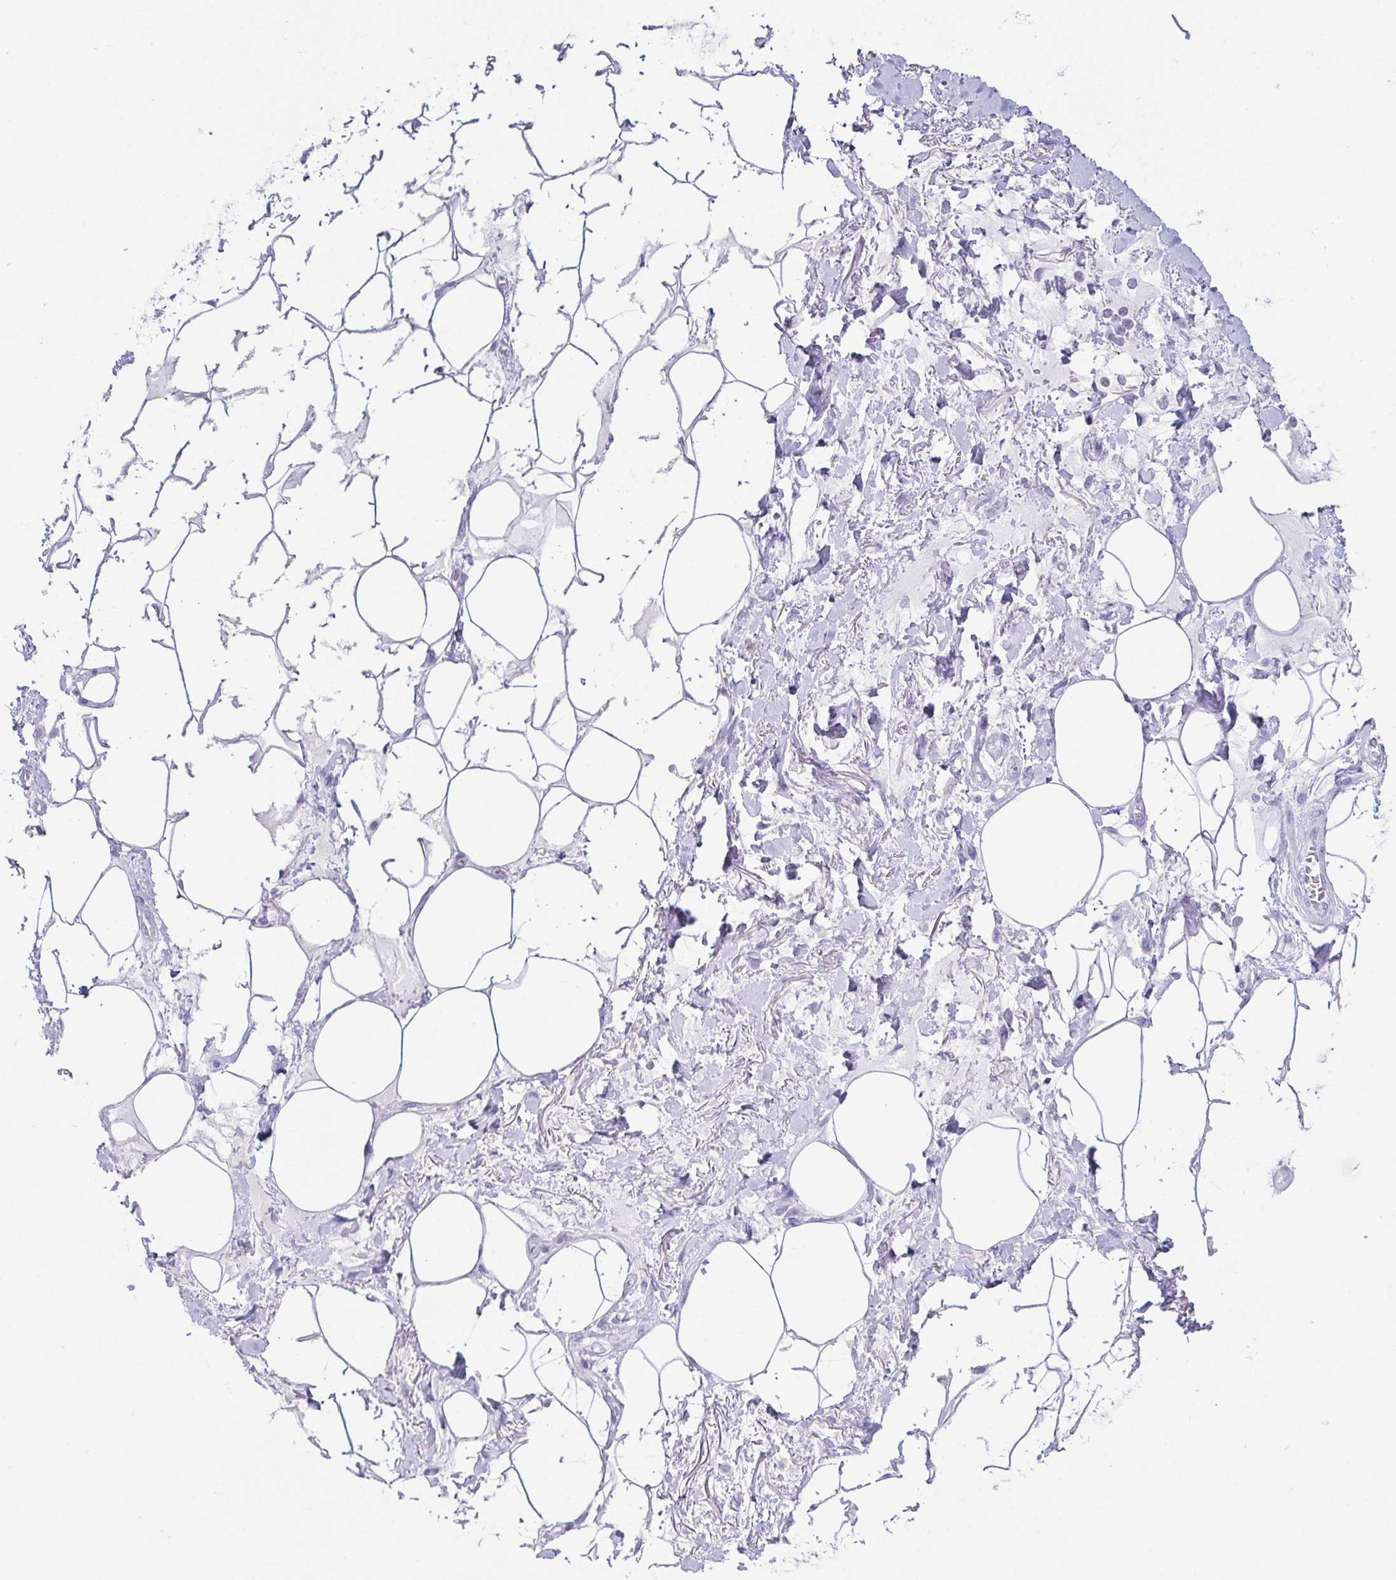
{"staining": {"intensity": "negative", "quantity": "none", "location": "none"}, "tissue": "adipose tissue", "cell_type": "Adipocytes", "image_type": "normal", "snomed": [{"axis": "morphology", "description": "Normal tissue, NOS"}, {"axis": "topography", "description": "Vagina"}, {"axis": "topography", "description": "Peripheral nerve tissue"}], "caption": "Adipocytes show no significant protein positivity in normal adipose tissue. (Stains: DAB (3,3'-diaminobenzidine) immunohistochemistry (IHC) with hematoxylin counter stain, Microscopy: brightfield microscopy at high magnification).", "gene": "CD164L2", "patient": {"sex": "female", "age": 71}}